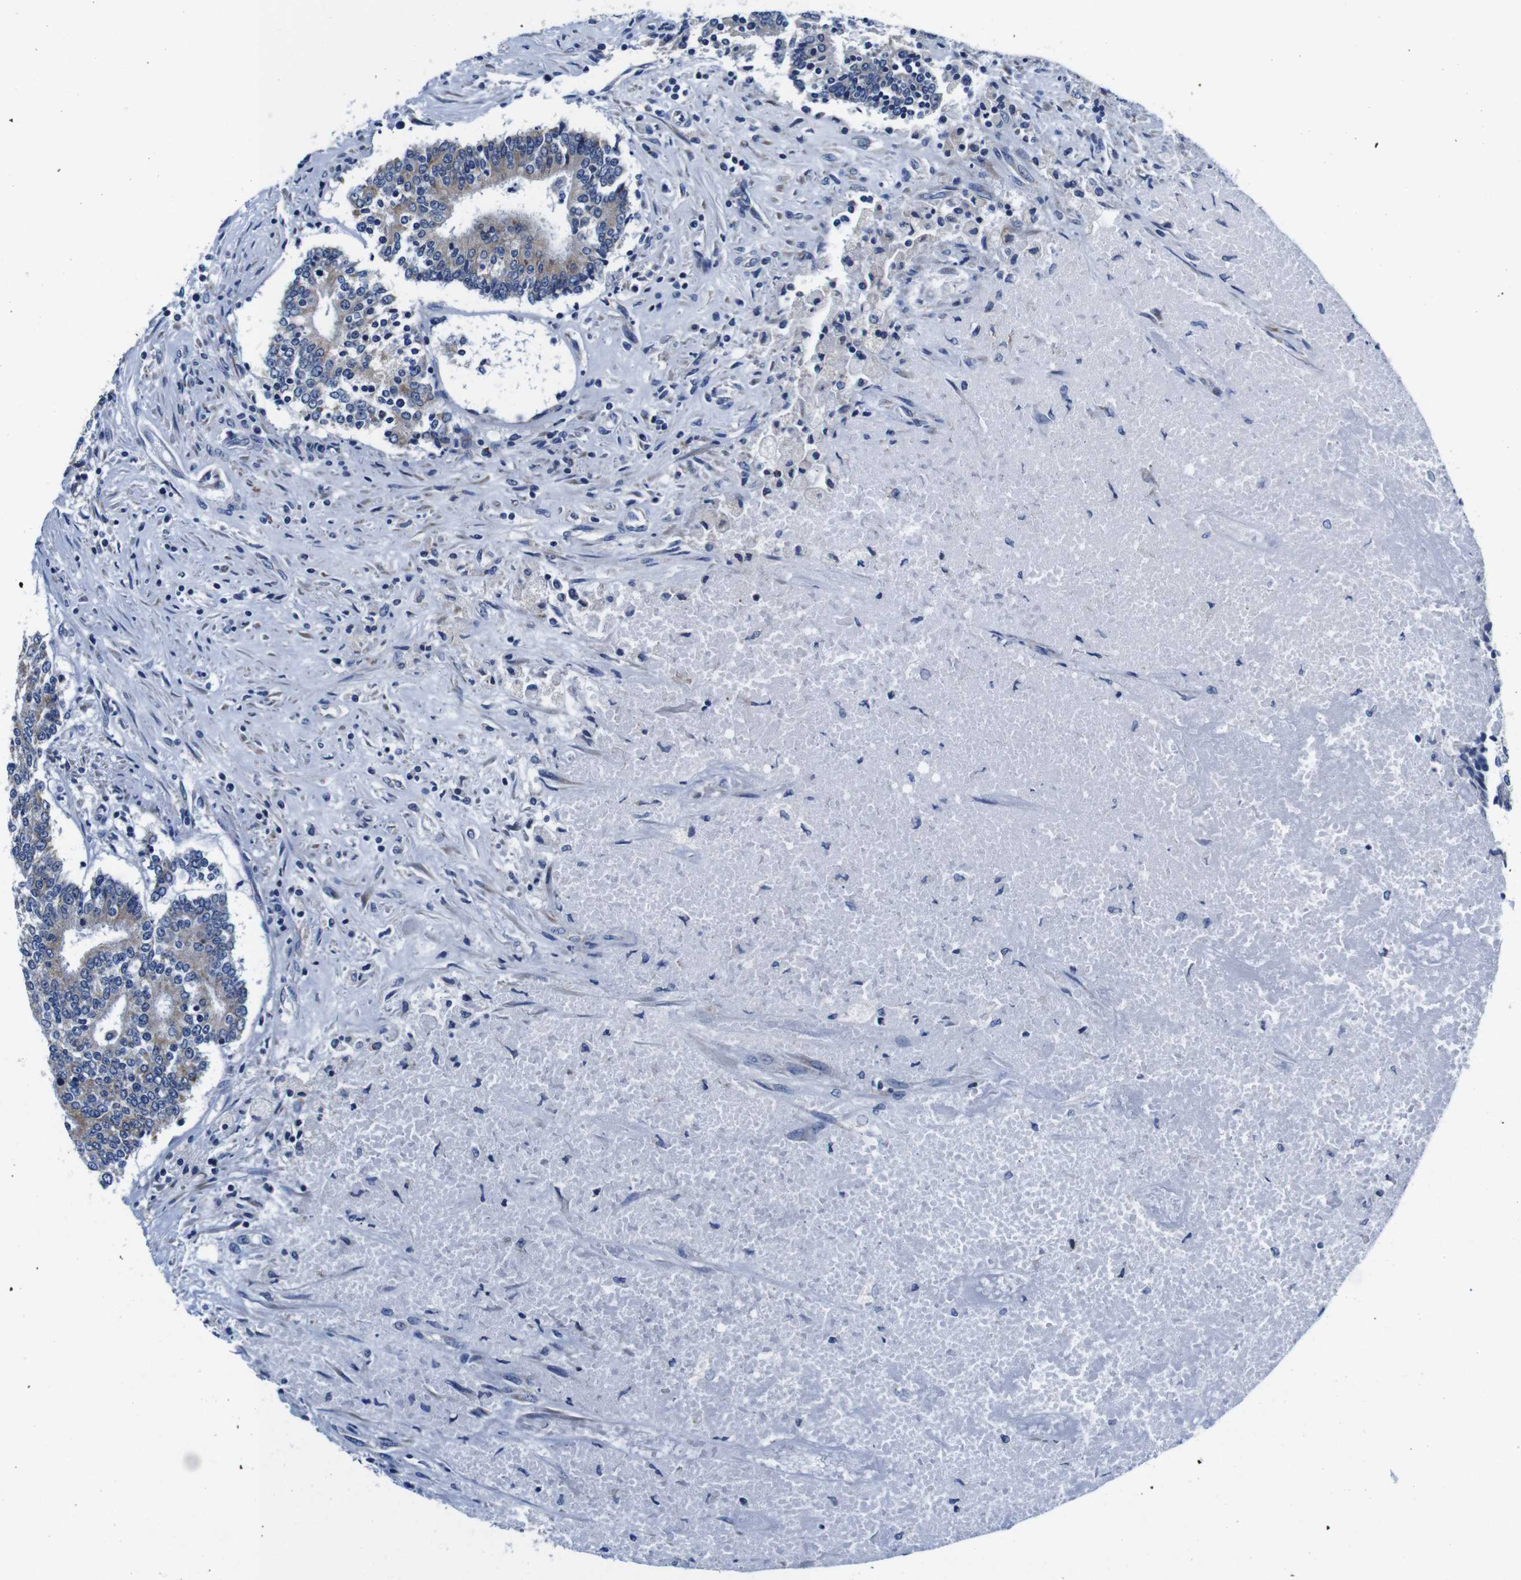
{"staining": {"intensity": "weak", "quantity": "<25%", "location": "cytoplasmic/membranous"}, "tissue": "prostate cancer", "cell_type": "Tumor cells", "image_type": "cancer", "snomed": [{"axis": "morphology", "description": "Normal tissue, NOS"}, {"axis": "morphology", "description": "Adenocarcinoma, High grade"}, {"axis": "topography", "description": "Prostate"}, {"axis": "topography", "description": "Seminal veicle"}], "caption": "The IHC histopathology image has no significant expression in tumor cells of prostate cancer (high-grade adenocarcinoma) tissue.", "gene": "SNX19", "patient": {"sex": "male", "age": 55}}